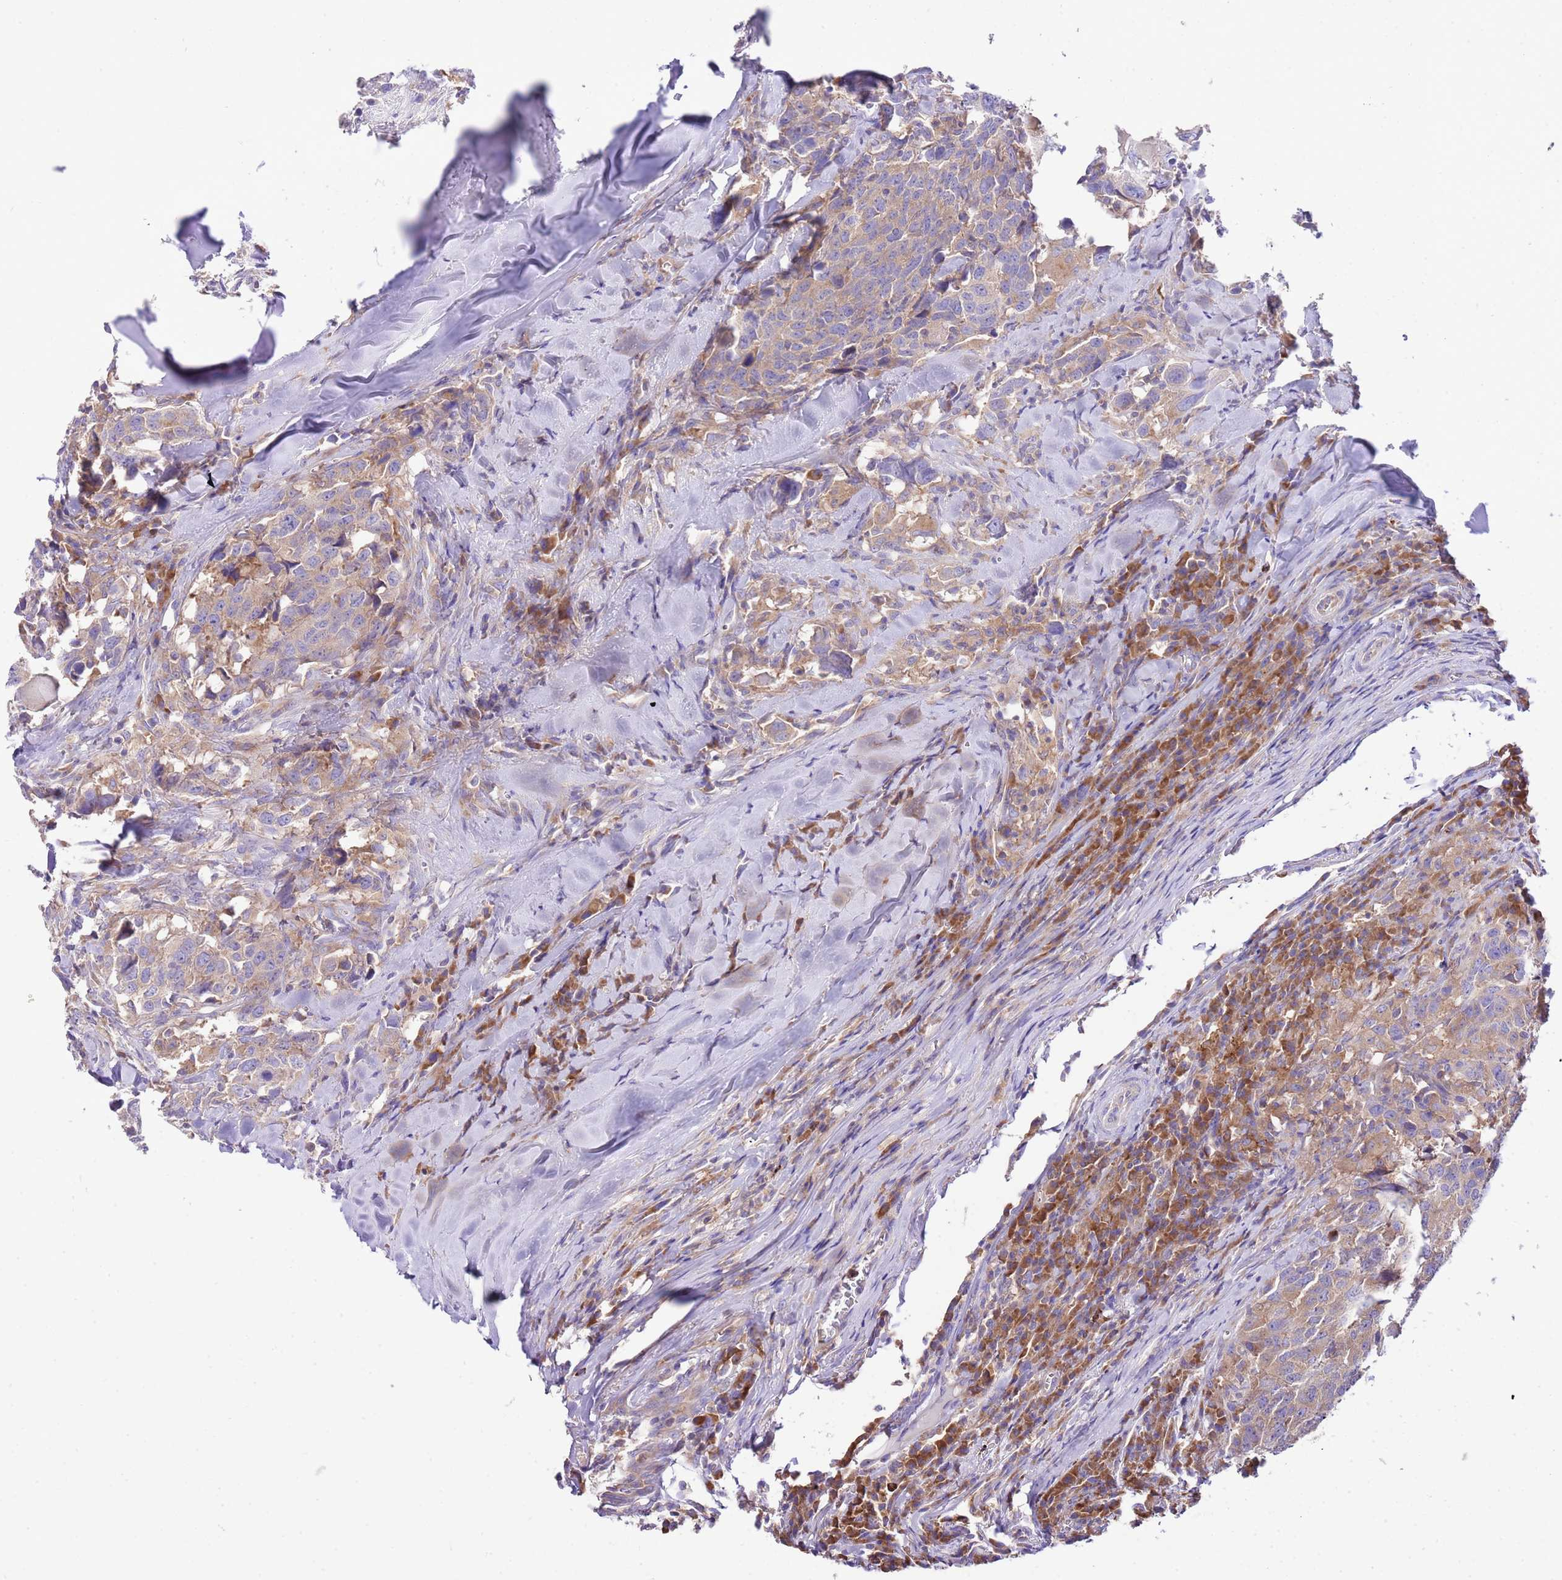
{"staining": {"intensity": "moderate", "quantity": ">75%", "location": "cytoplasmic/membranous"}, "tissue": "head and neck cancer", "cell_type": "Tumor cells", "image_type": "cancer", "snomed": [{"axis": "morphology", "description": "Normal tissue, NOS"}, {"axis": "morphology", "description": "Squamous cell carcinoma, NOS"}, {"axis": "topography", "description": "Skeletal muscle"}, {"axis": "topography", "description": "Vascular tissue"}, {"axis": "topography", "description": "Peripheral nerve tissue"}, {"axis": "topography", "description": "Head-Neck"}], "caption": "Immunohistochemical staining of head and neck cancer (squamous cell carcinoma) exhibits moderate cytoplasmic/membranous protein staining in approximately >75% of tumor cells. The staining is performed using DAB (3,3'-diaminobenzidine) brown chromogen to label protein expression. The nuclei are counter-stained blue using hematoxylin.", "gene": "RPS10", "patient": {"sex": "male", "age": 66}}